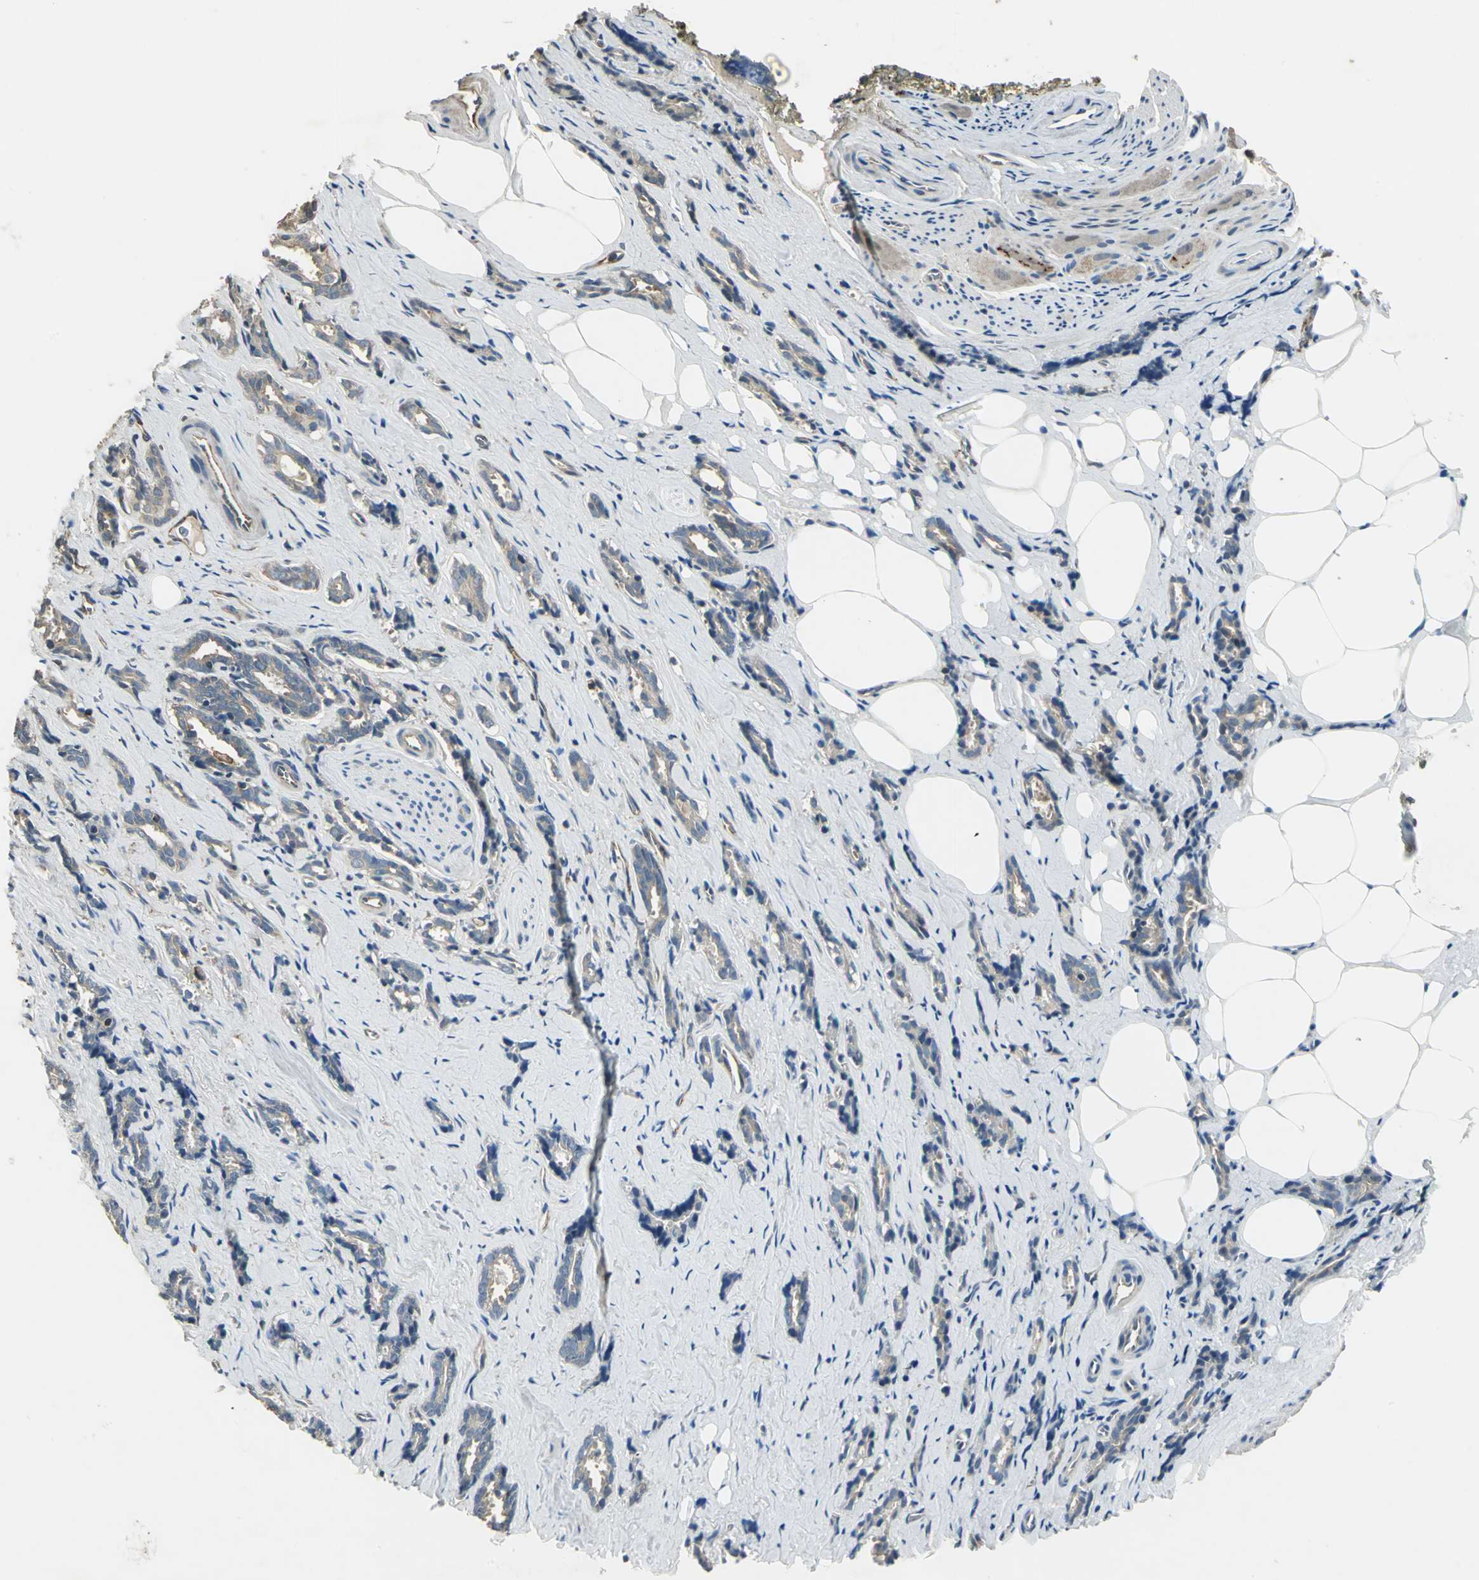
{"staining": {"intensity": "weak", "quantity": ">75%", "location": "cytoplasmic/membranous"}, "tissue": "prostate cancer", "cell_type": "Tumor cells", "image_type": "cancer", "snomed": [{"axis": "morphology", "description": "Adenocarcinoma, High grade"}, {"axis": "topography", "description": "Prostate"}], "caption": "Immunohistochemical staining of human prostate high-grade adenocarcinoma displays low levels of weak cytoplasmic/membranous positivity in approximately >75% of tumor cells.", "gene": "RAPGEF1", "patient": {"sex": "male", "age": 67}}